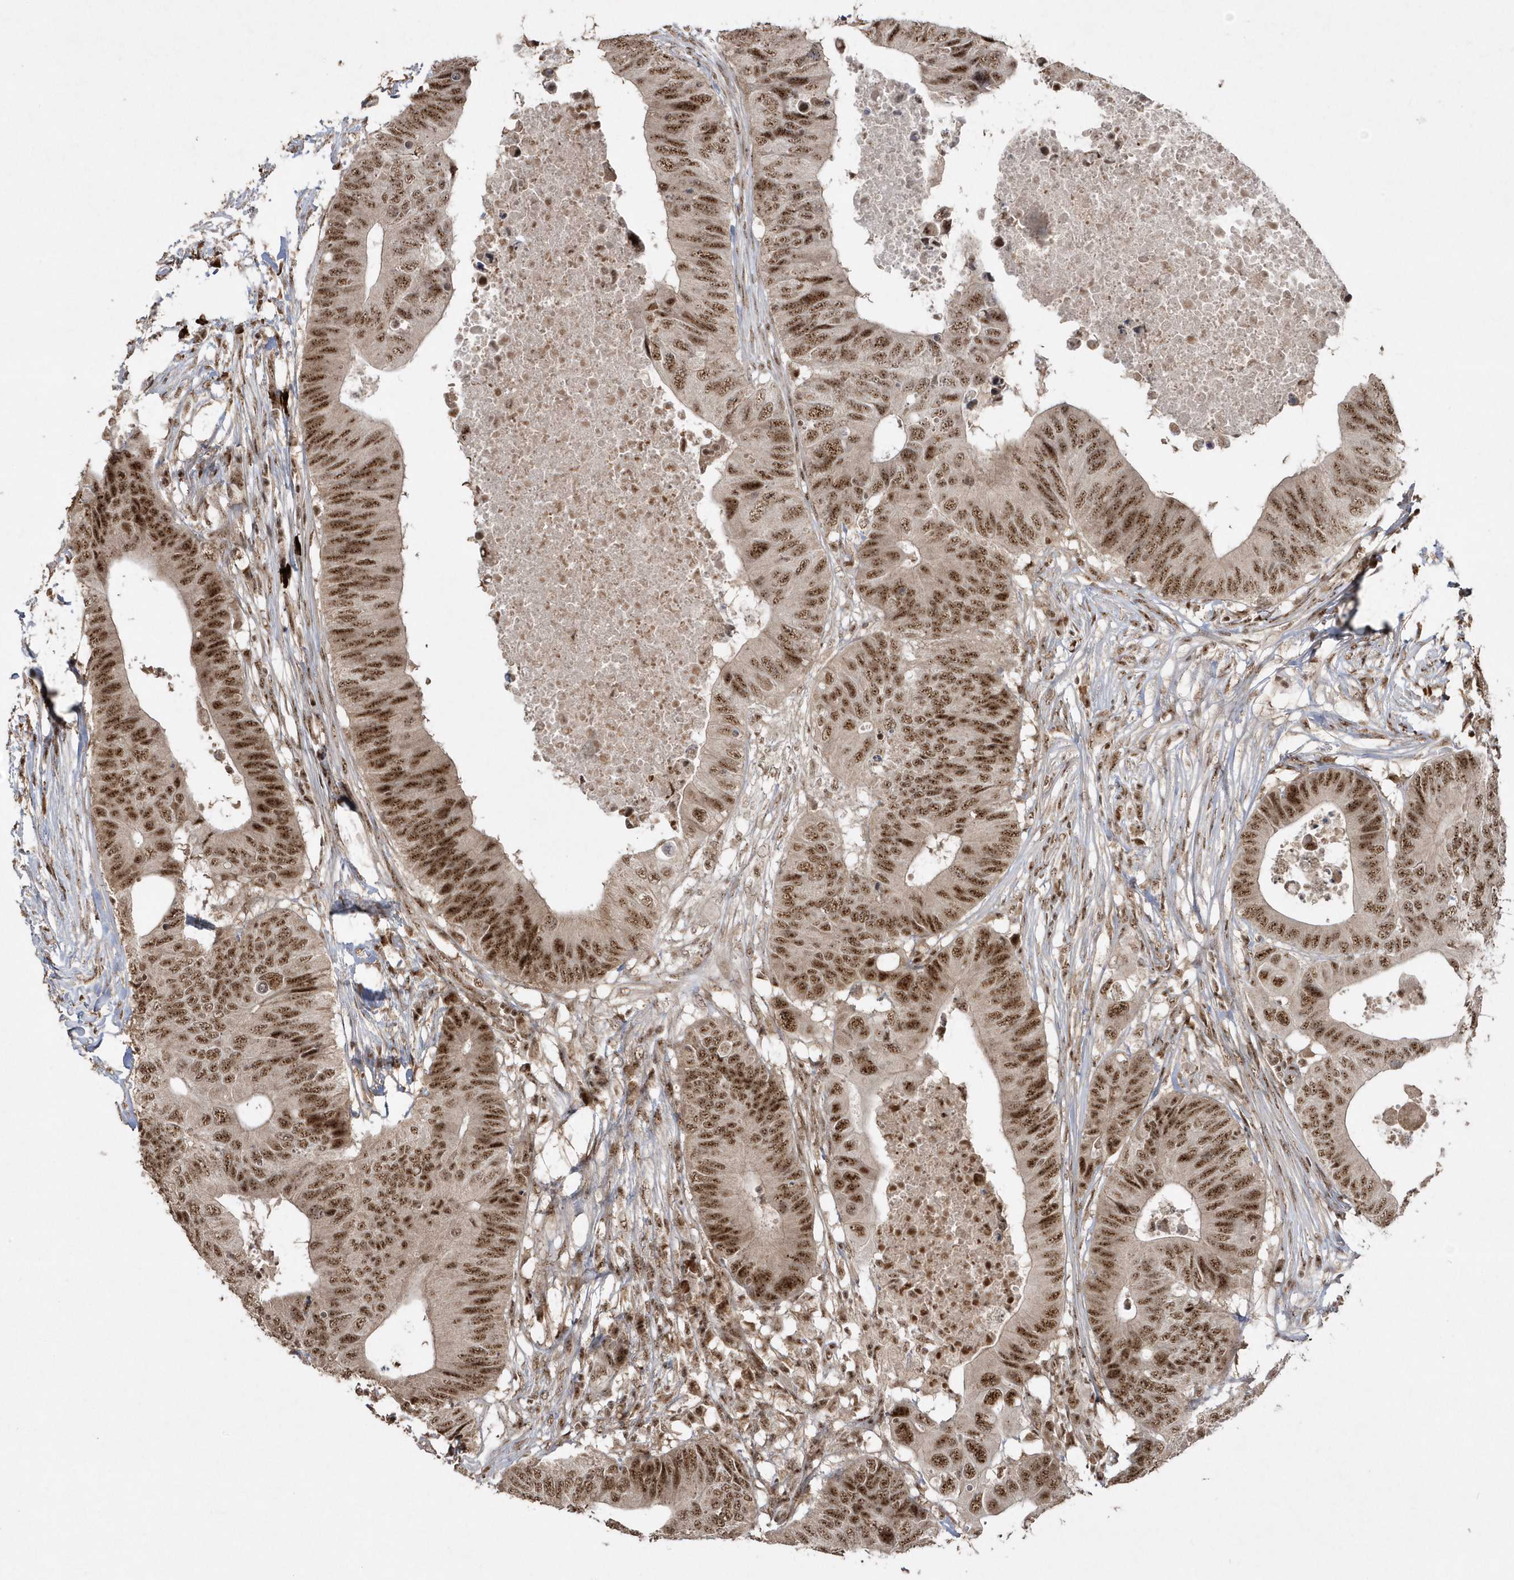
{"staining": {"intensity": "strong", "quantity": ">75%", "location": "nuclear"}, "tissue": "colorectal cancer", "cell_type": "Tumor cells", "image_type": "cancer", "snomed": [{"axis": "morphology", "description": "Adenocarcinoma, NOS"}, {"axis": "topography", "description": "Colon"}], "caption": "Immunohistochemistry (IHC) of colorectal cancer demonstrates high levels of strong nuclear expression in approximately >75% of tumor cells.", "gene": "POLR3B", "patient": {"sex": "male", "age": 71}}